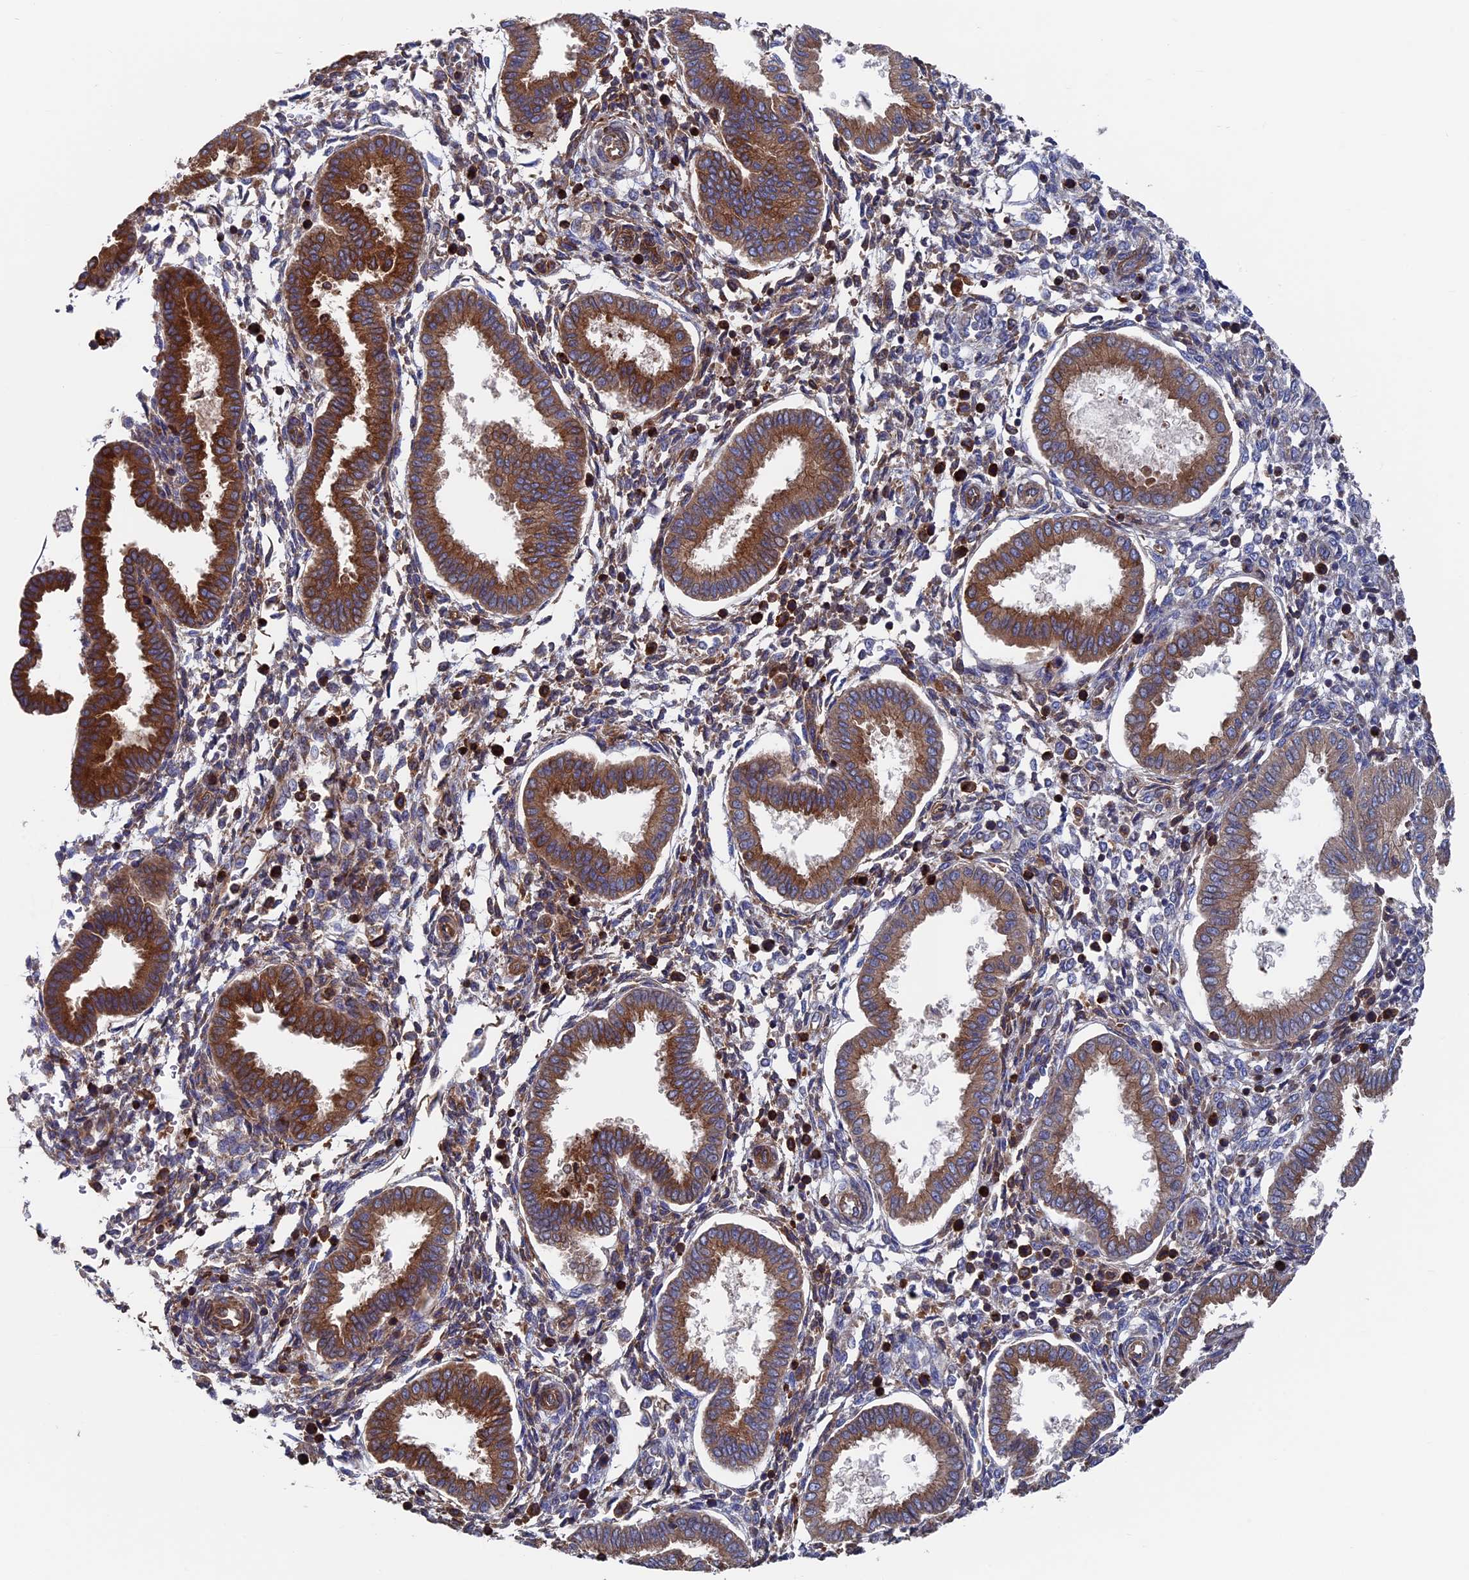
{"staining": {"intensity": "moderate", "quantity": "<25%", "location": "cytoplasmic/membranous"}, "tissue": "endometrium", "cell_type": "Cells in endometrial stroma", "image_type": "normal", "snomed": [{"axis": "morphology", "description": "Normal tissue, NOS"}, {"axis": "topography", "description": "Endometrium"}], "caption": "Immunohistochemistry of normal human endometrium exhibits low levels of moderate cytoplasmic/membranous expression in approximately <25% of cells in endometrial stroma.", "gene": "DNAJC3", "patient": {"sex": "female", "age": 24}}